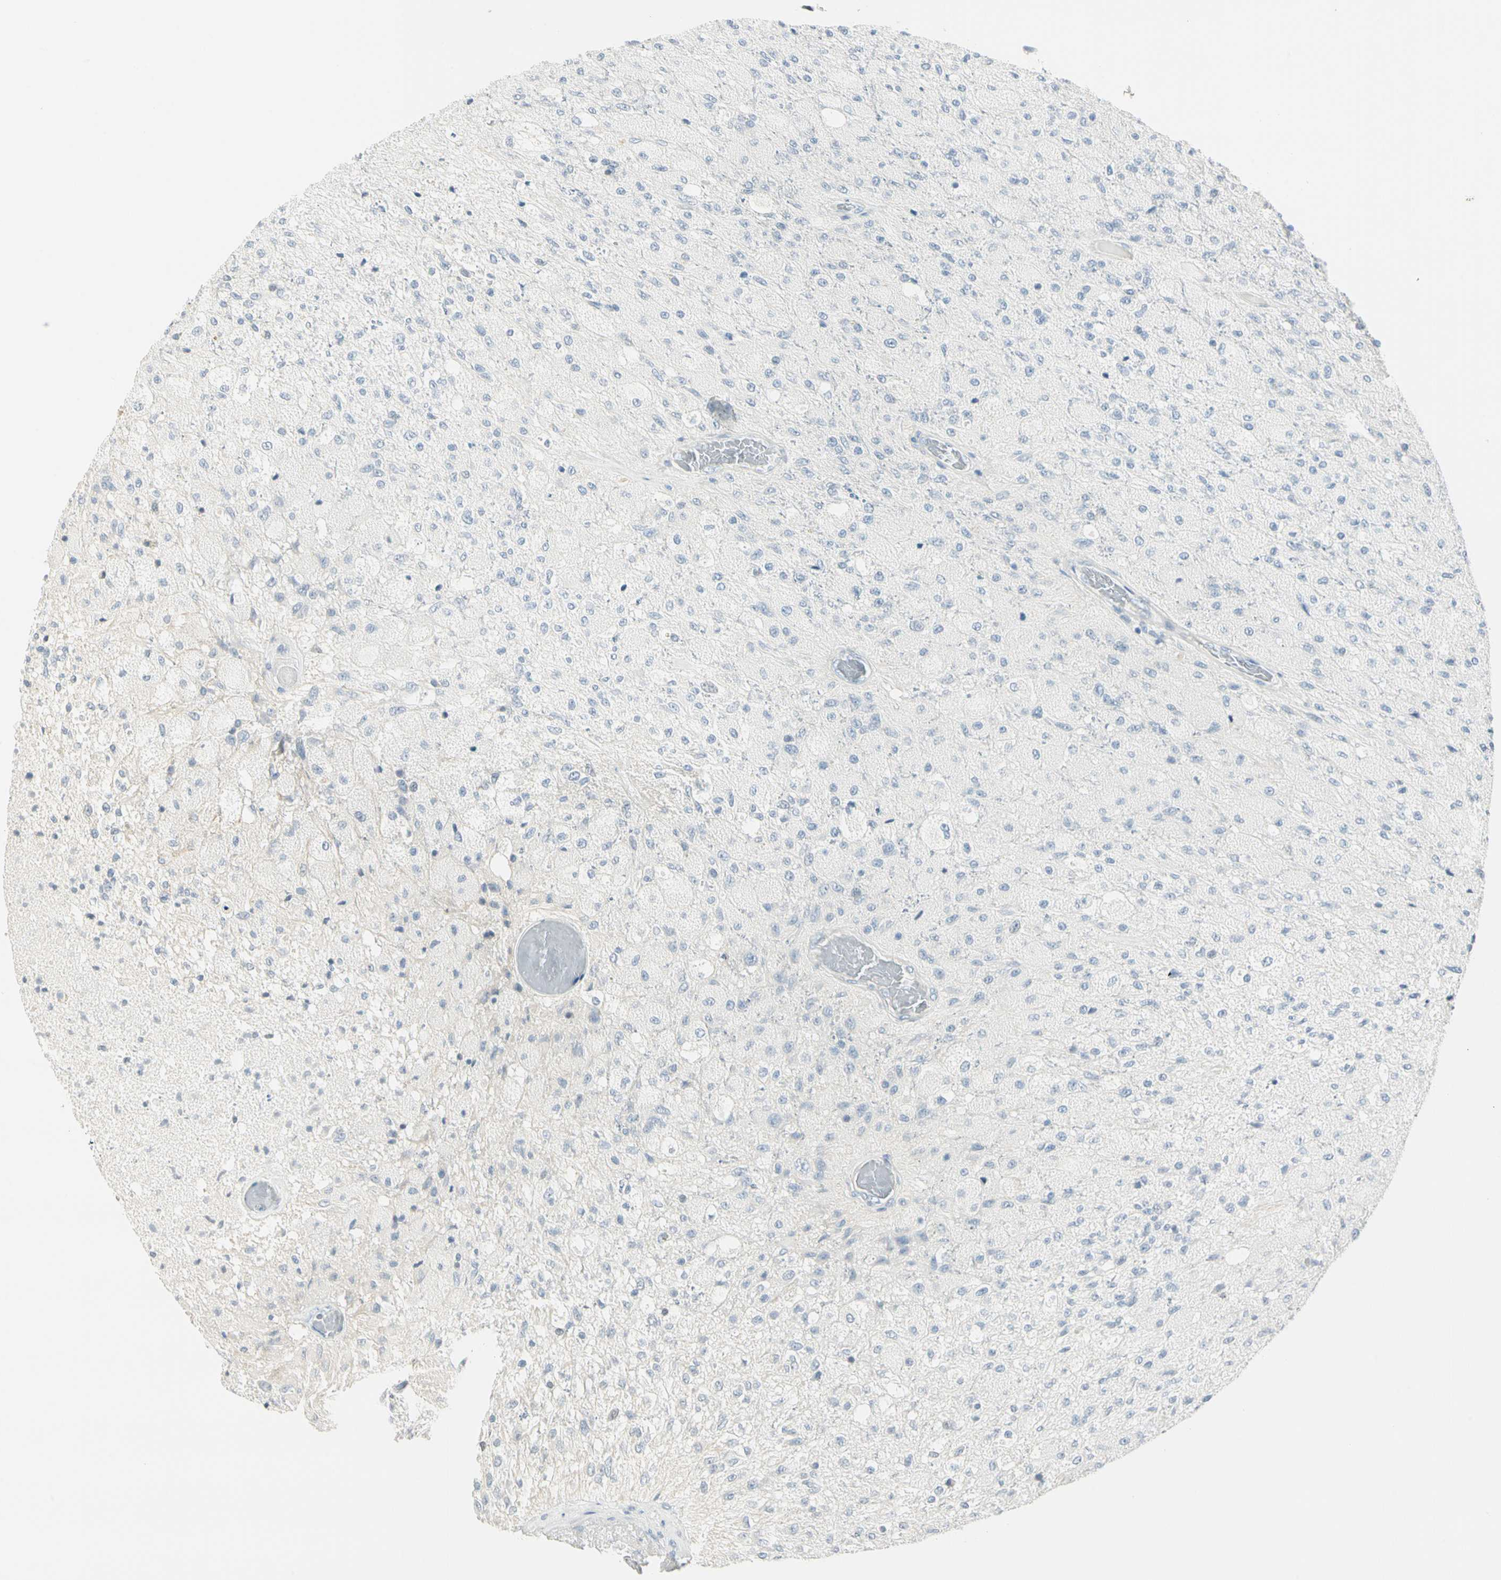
{"staining": {"intensity": "negative", "quantity": "none", "location": "none"}, "tissue": "glioma", "cell_type": "Tumor cells", "image_type": "cancer", "snomed": [{"axis": "morphology", "description": "Normal tissue, NOS"}, {"axis": "morphology", "description": "Glioma, malignant, High grade"}, {"axis": "topography", "description": "Cerebral cortex"}], "caption": "Malignant glioma (high-grade) was stained to show a protein in brown. There is no significant positivity in tumor cells. (IHC, brightfield microscopy, high magnification).", "gene": "MLLT10", "patient": {"sex": "male", "age": 77}}